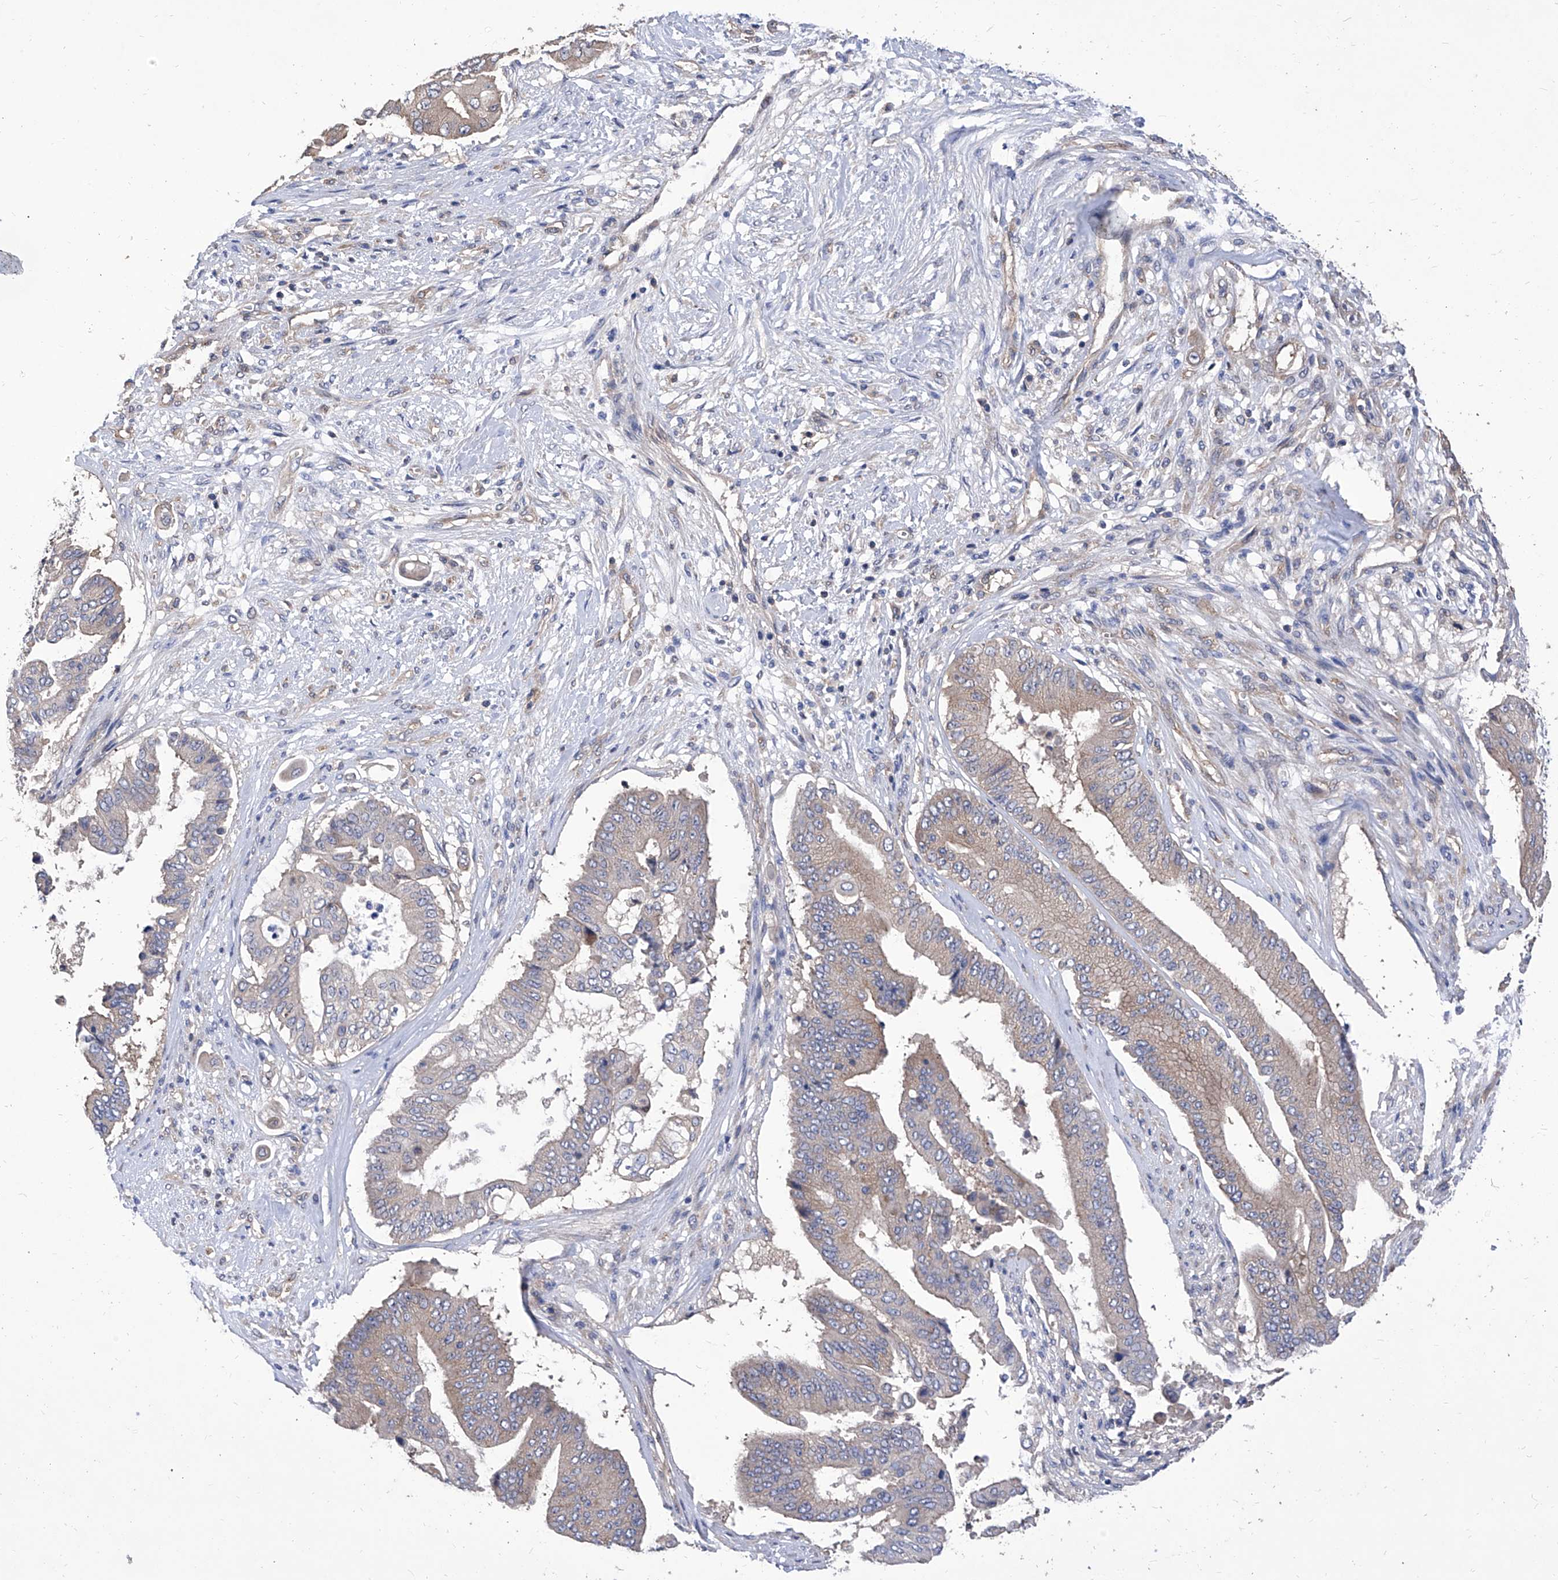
{"staining": {"intensity": "weak", "quantity": "<25%", "location": "cytoplasmic/membranous"}, "tissue": "pancreatic cancer", "cell_type": "Tumor cells", "image_type": "cancer", "snomed": [{"axis": "morphology", "description": "Adenocarcinoma, NOS"}, {"axis": "topography", "description": "Pancreas"}], "caption": "Adenocarcinoma (pancreatic) stained for a protein using immunohistochemistry shows no staining tumor cells.", "gene": "TJAP1", "patient": {"sex": "female", "age": 77}}